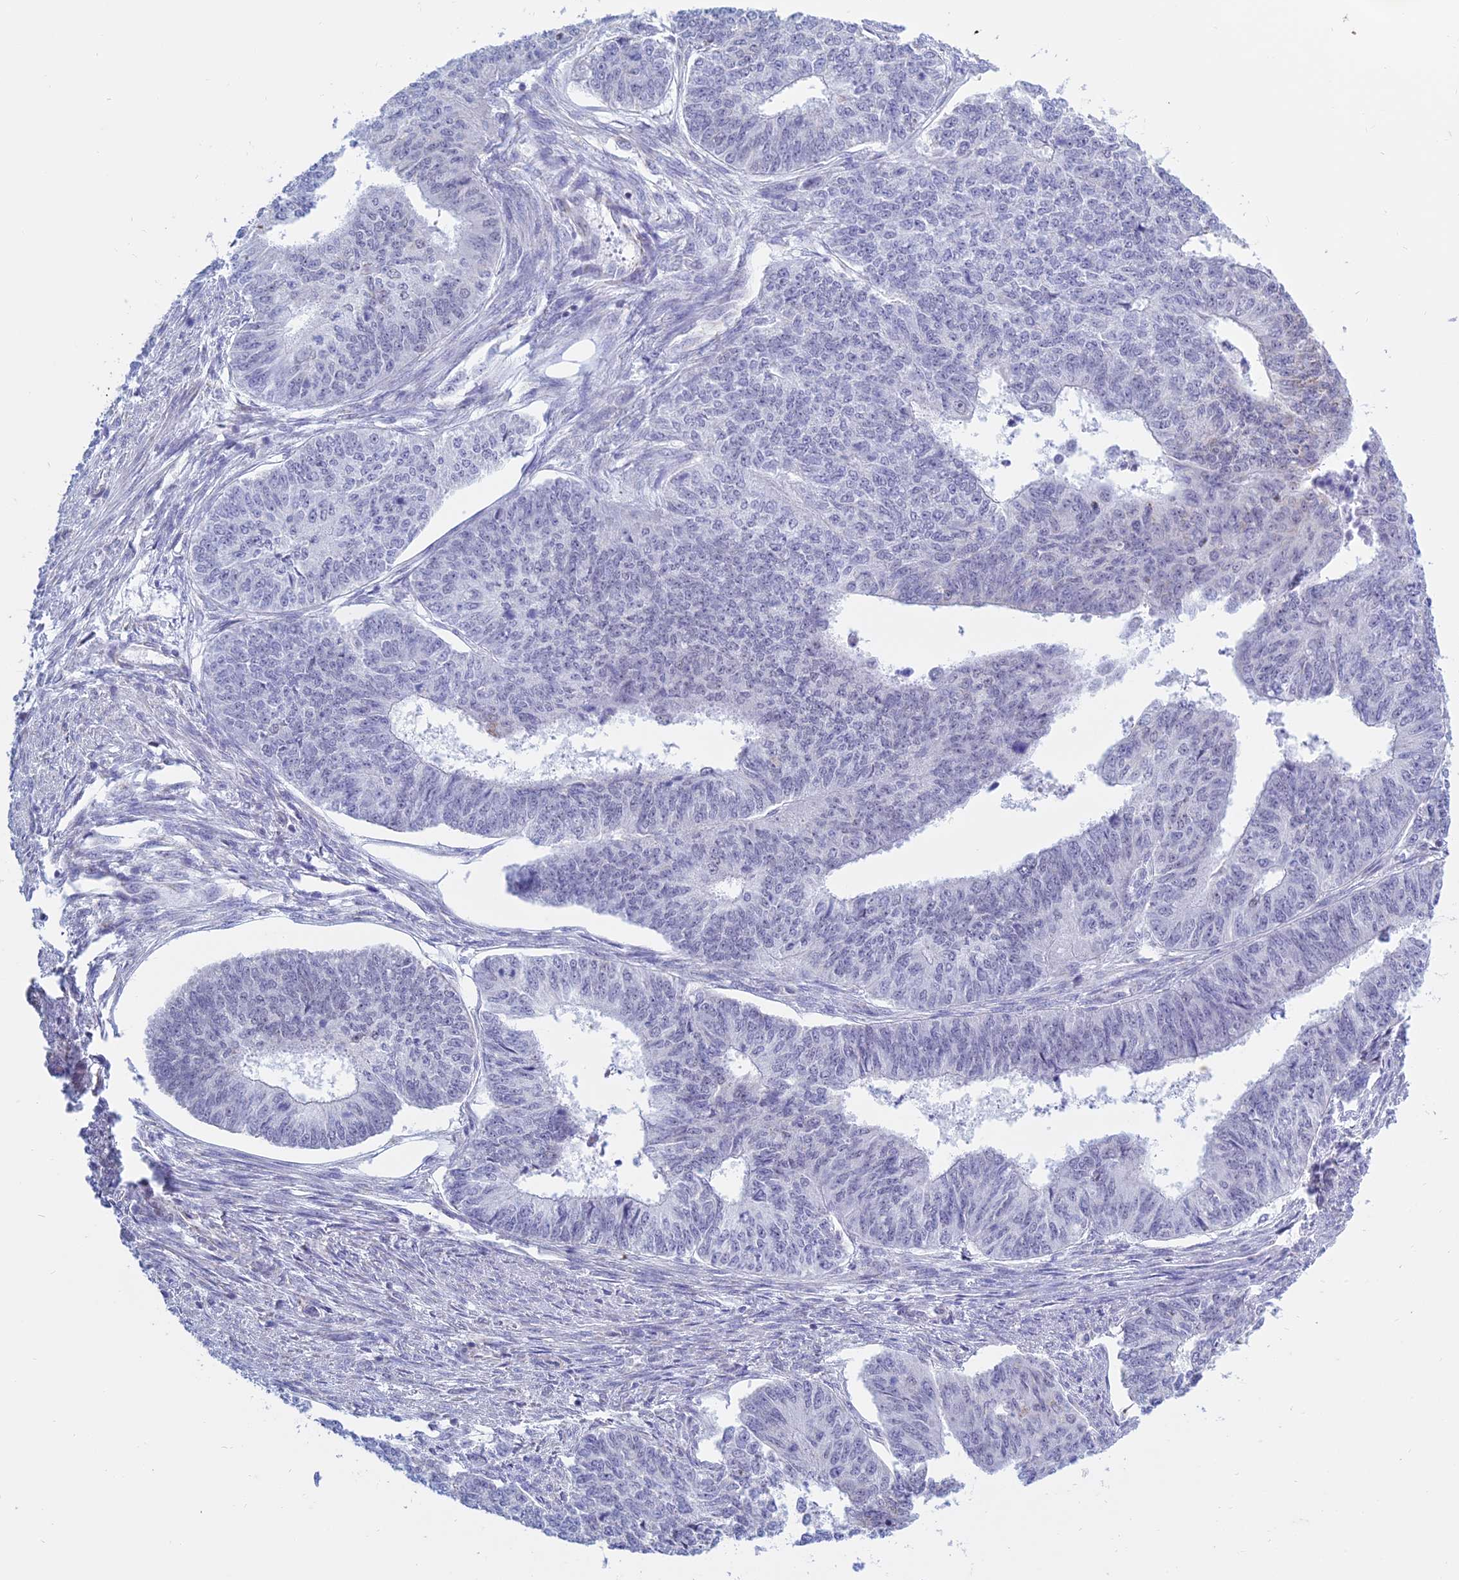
{"staining": {"intensity": "negative", "quantity": "none", "location": "none"}, "tissue": "endometrial cancer", "cell_type": "Tumor cells", "image_type": "cancer", "snomed": [{"axis": "morphology", "description": "Adenocarcinoma, NOS"}, {"axis": "topography", "description": "Endometrium"}], "caption": "This is an immunohistochemistry micrograph of human endometrial adenocarcinoma. There is no positivity in tumor cells.", "gene": "KLF14", "patient": {"sex": "female", "age": 32}}